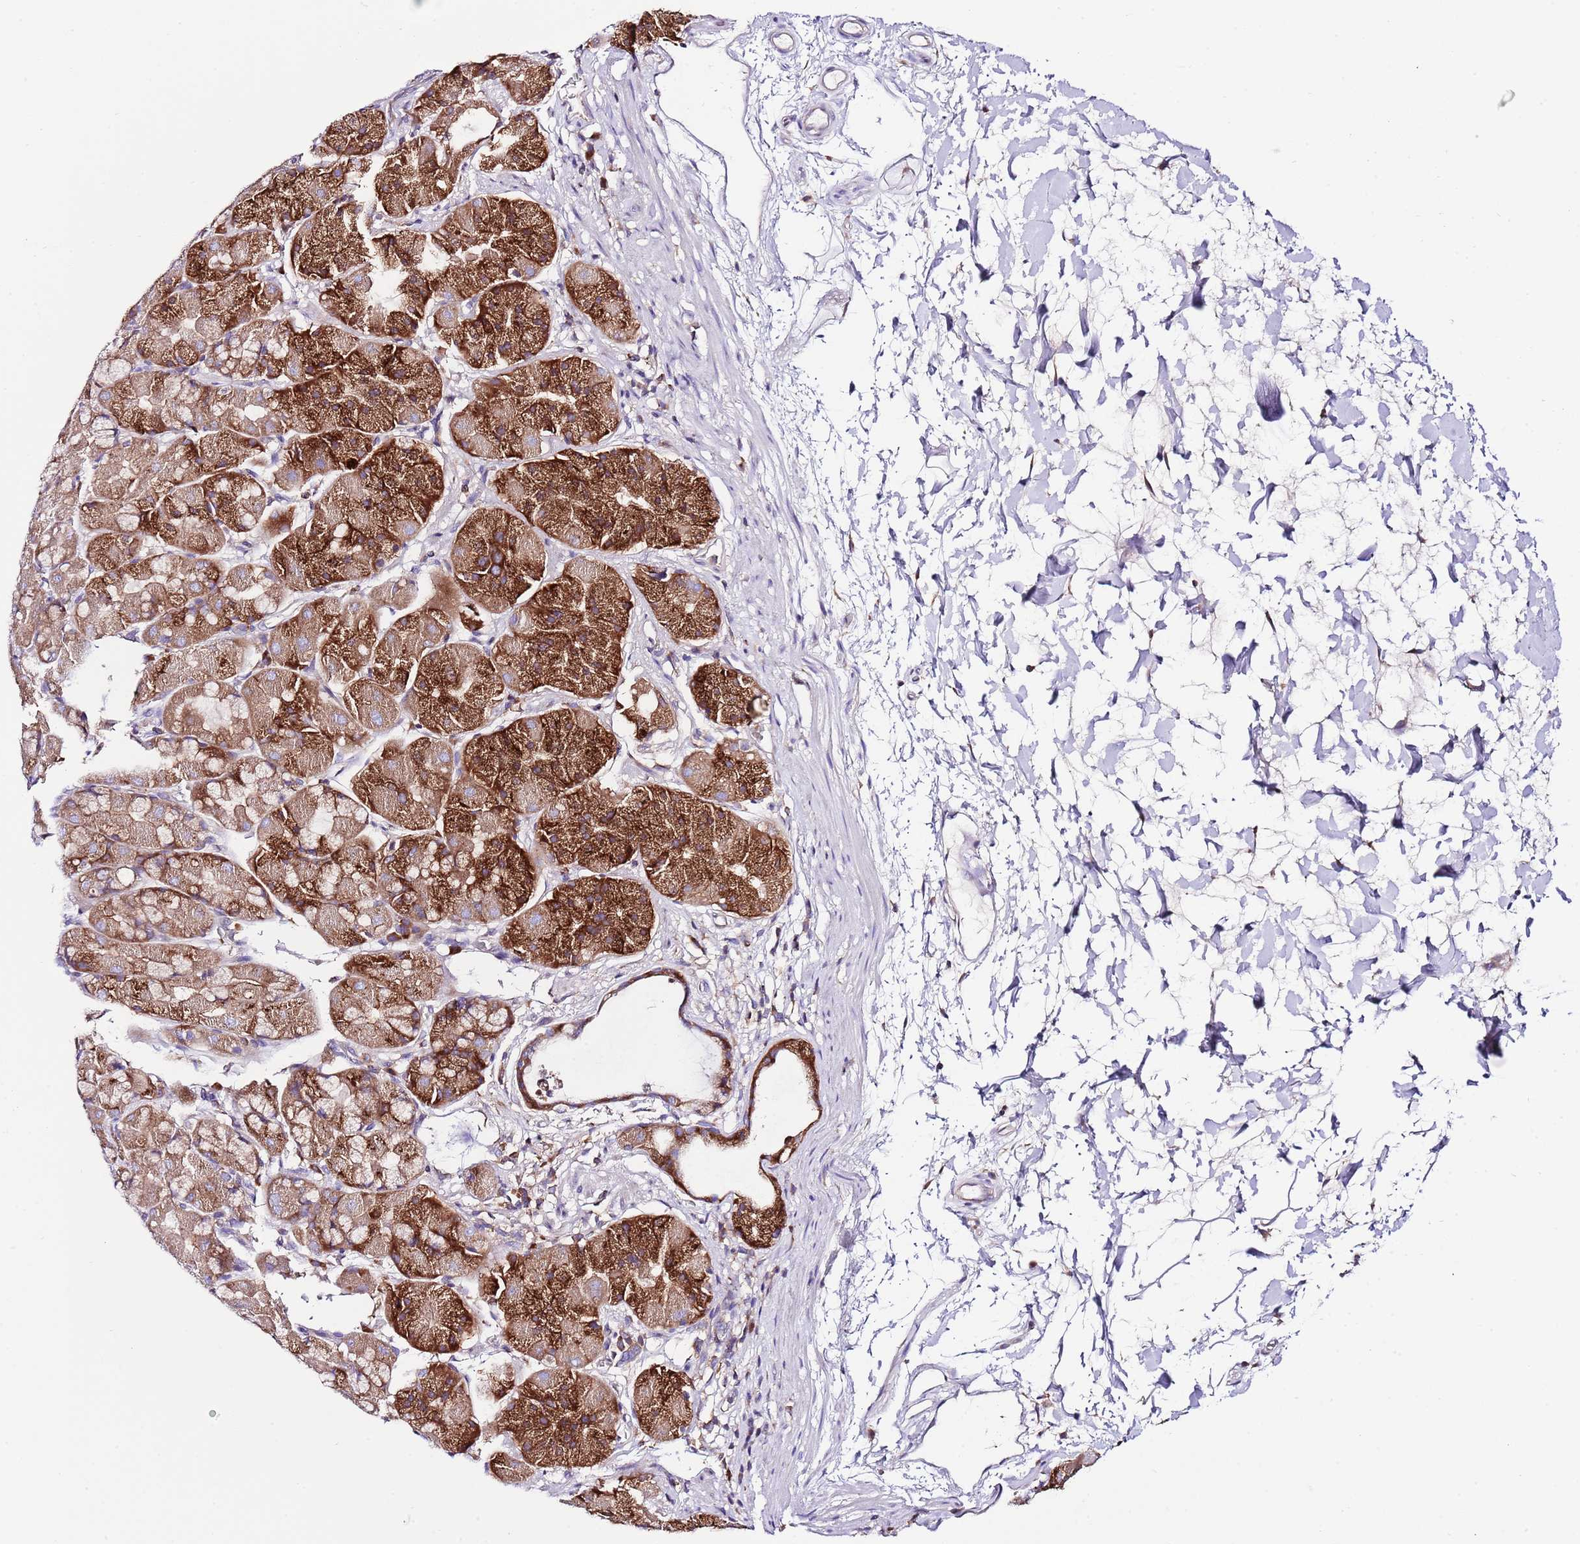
{"staining": {"intensity": "strong", "quantity": "25%-75%", "location": "cytoplasmic/membranous"}, "tissue": "stomach", "cell_type": "Glandular cells", "image_type": "normal", "snomed": [{"axis": "morphology", "description": "Normal tissue, NOS"}, {"axis": "topography", "description": "Stomach"}], "caption": "Strong cytoplasmic/membranous protein staining is present in about 25%-75% of glandular cells in stomach.", "gene": "RPS10", "patient": {"sex": "male", "age": 57}}